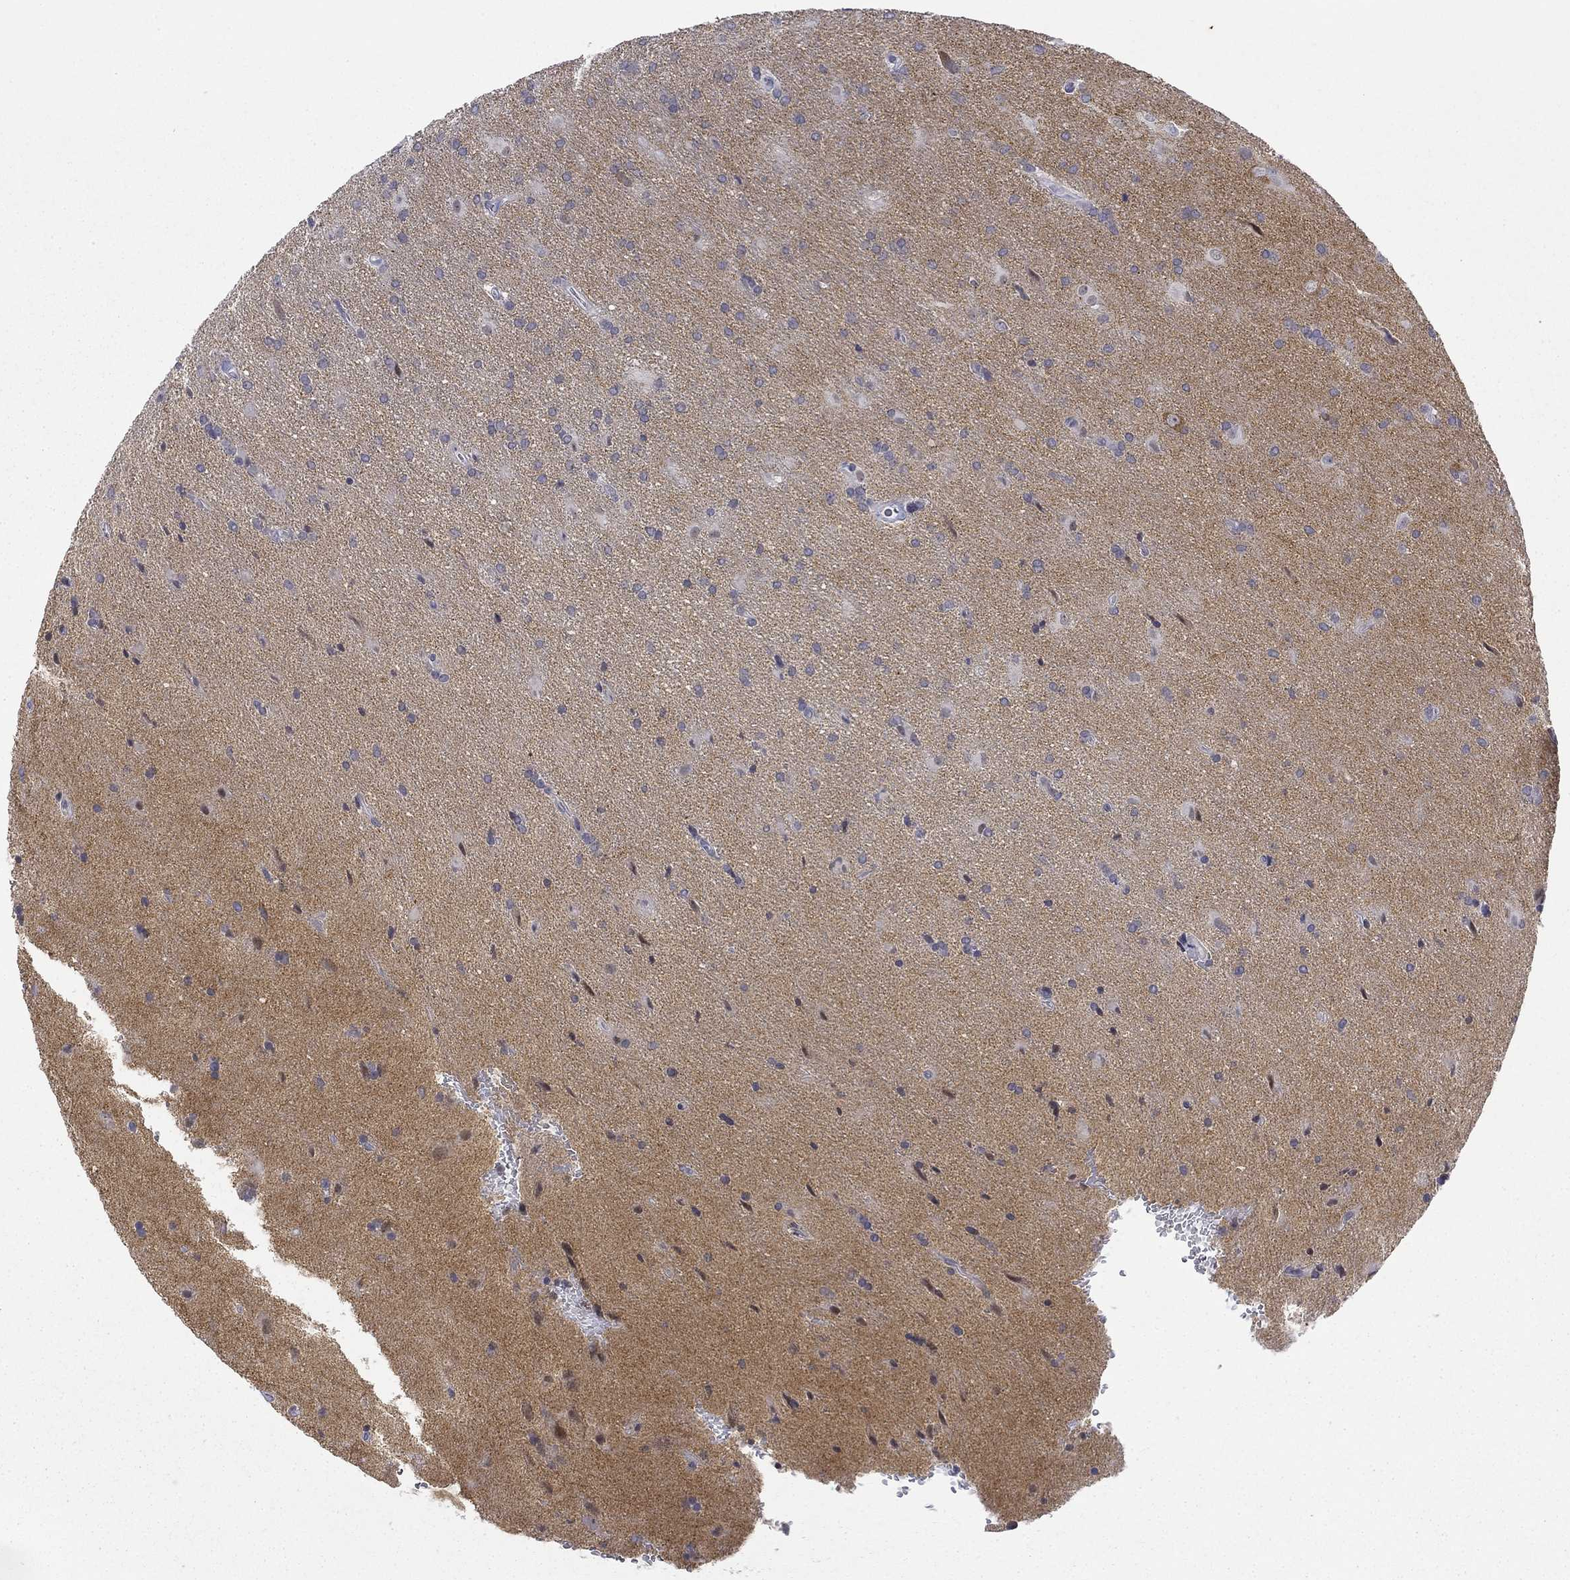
{"staining": {"intensity": "negative", "quantity": "none", "location": "none"}, "tissue": "glioma", "cell_type": "Tumor cells", "image_type": "cancer", "snomed": [{"axis": "morphology", "description": "Glioma, malignant, Low grade"}, {"axis": "topography", "description": "Brain"}], "caption": "This photomicrograph is of glioma stained with immunohistochemistry (IHC) to label a protein in brown with the nuclei are counter-stained blue. There is no staining in tumor cells. (Stains: DAB immunohistochemistry with hematoxylin counter stain, Microscopy: brightfield microscopy at high magnification).", "gene": "TIGD4", "patient": {"sex": "male", "age": 58}}